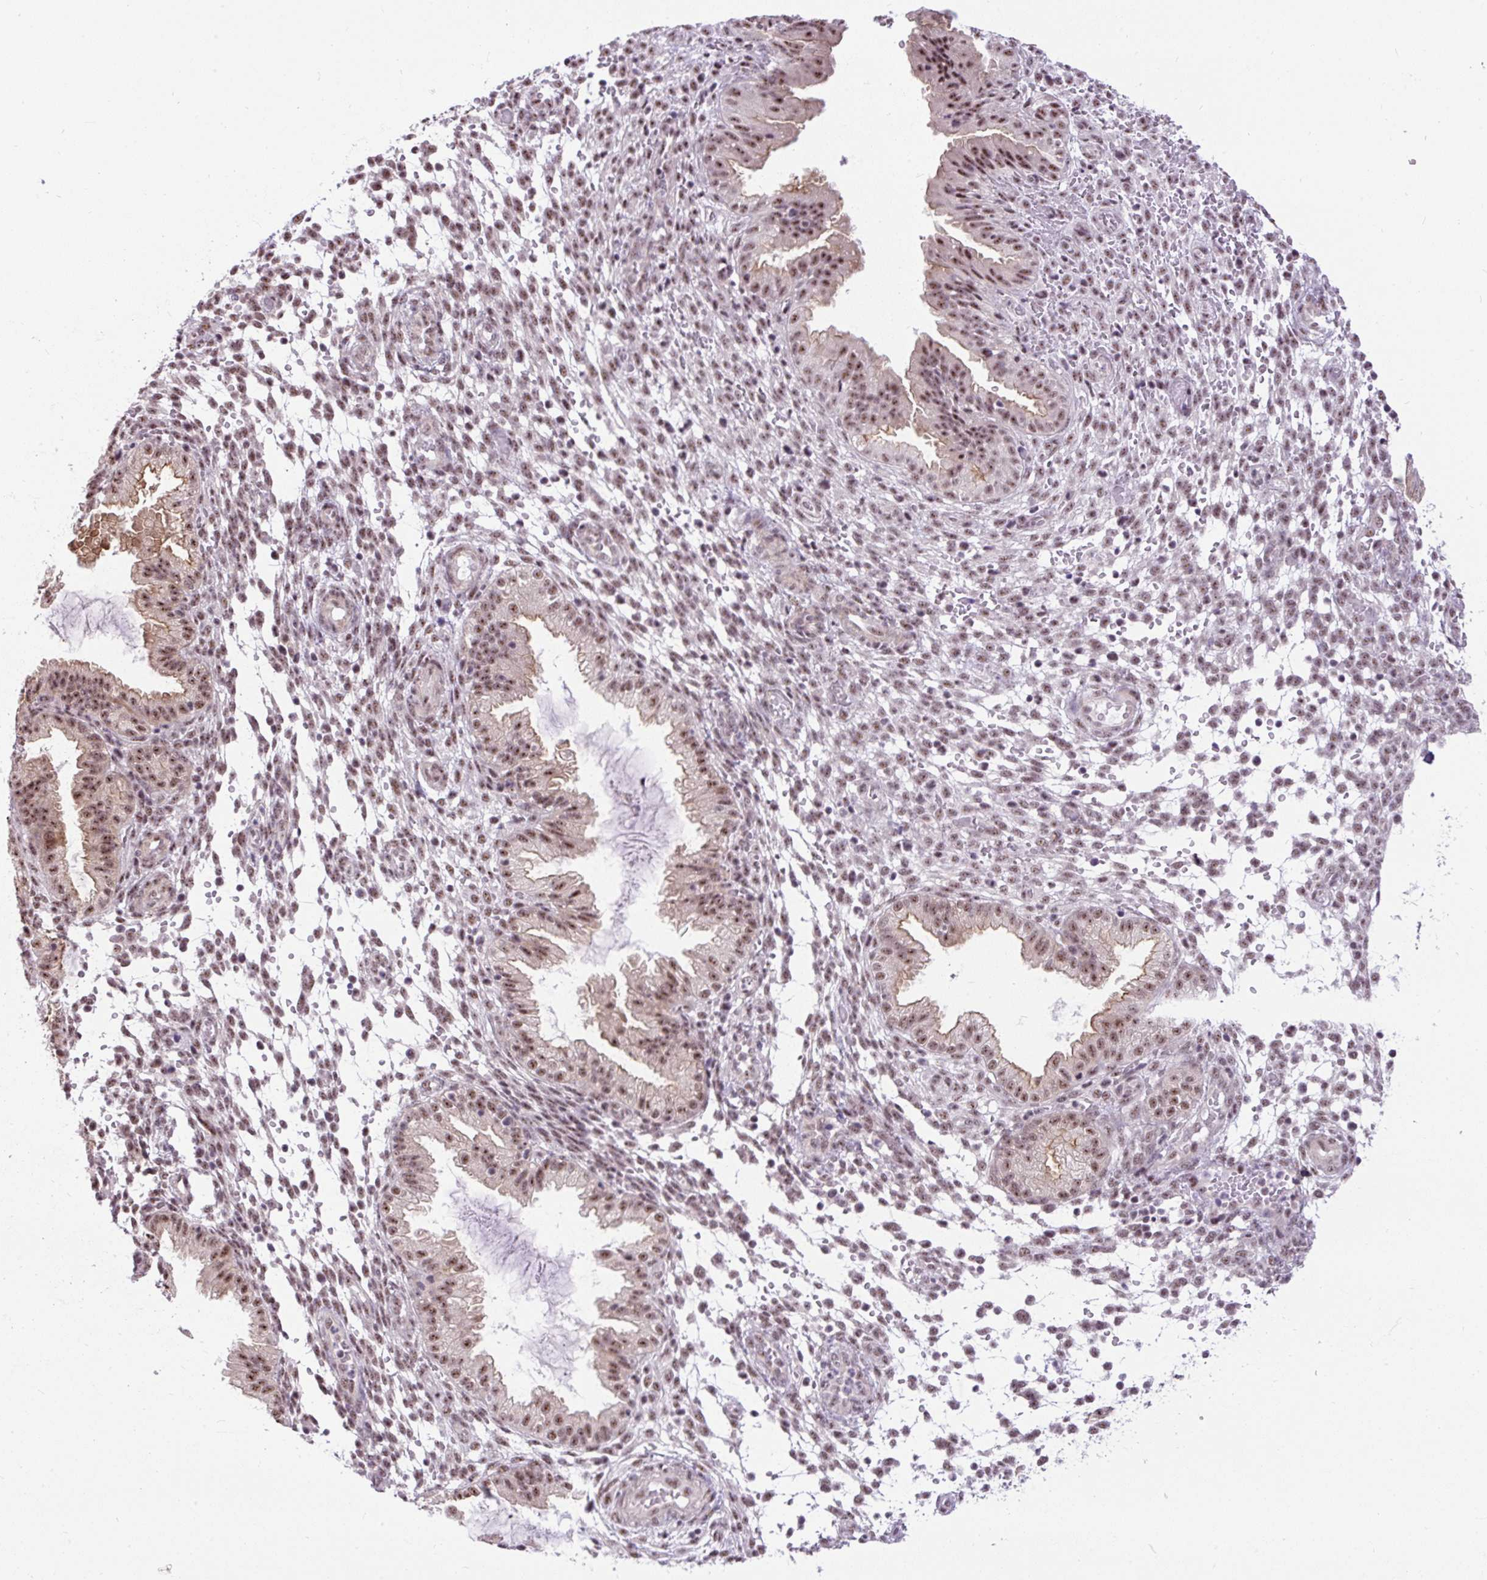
{"staining": {"intensity": "weak", "quantity": "25%-75%", "location": "nuclear"}, "tissue": "endometrium", "cell_type": "Cells in endometrial stroma", "image_type": "normal", "snomed": [{"axis": "morphology", "description": "Normal tissue, NOS"}, {"axis": "topography", "description": "Endometrium"}], "caption": "Weak nuclear protein positivity is present in about 25%-75% of cells in endometrial stroma in endometrium.", "gene": "SMC5", "patient": {"sex": "female", "age": 33}}